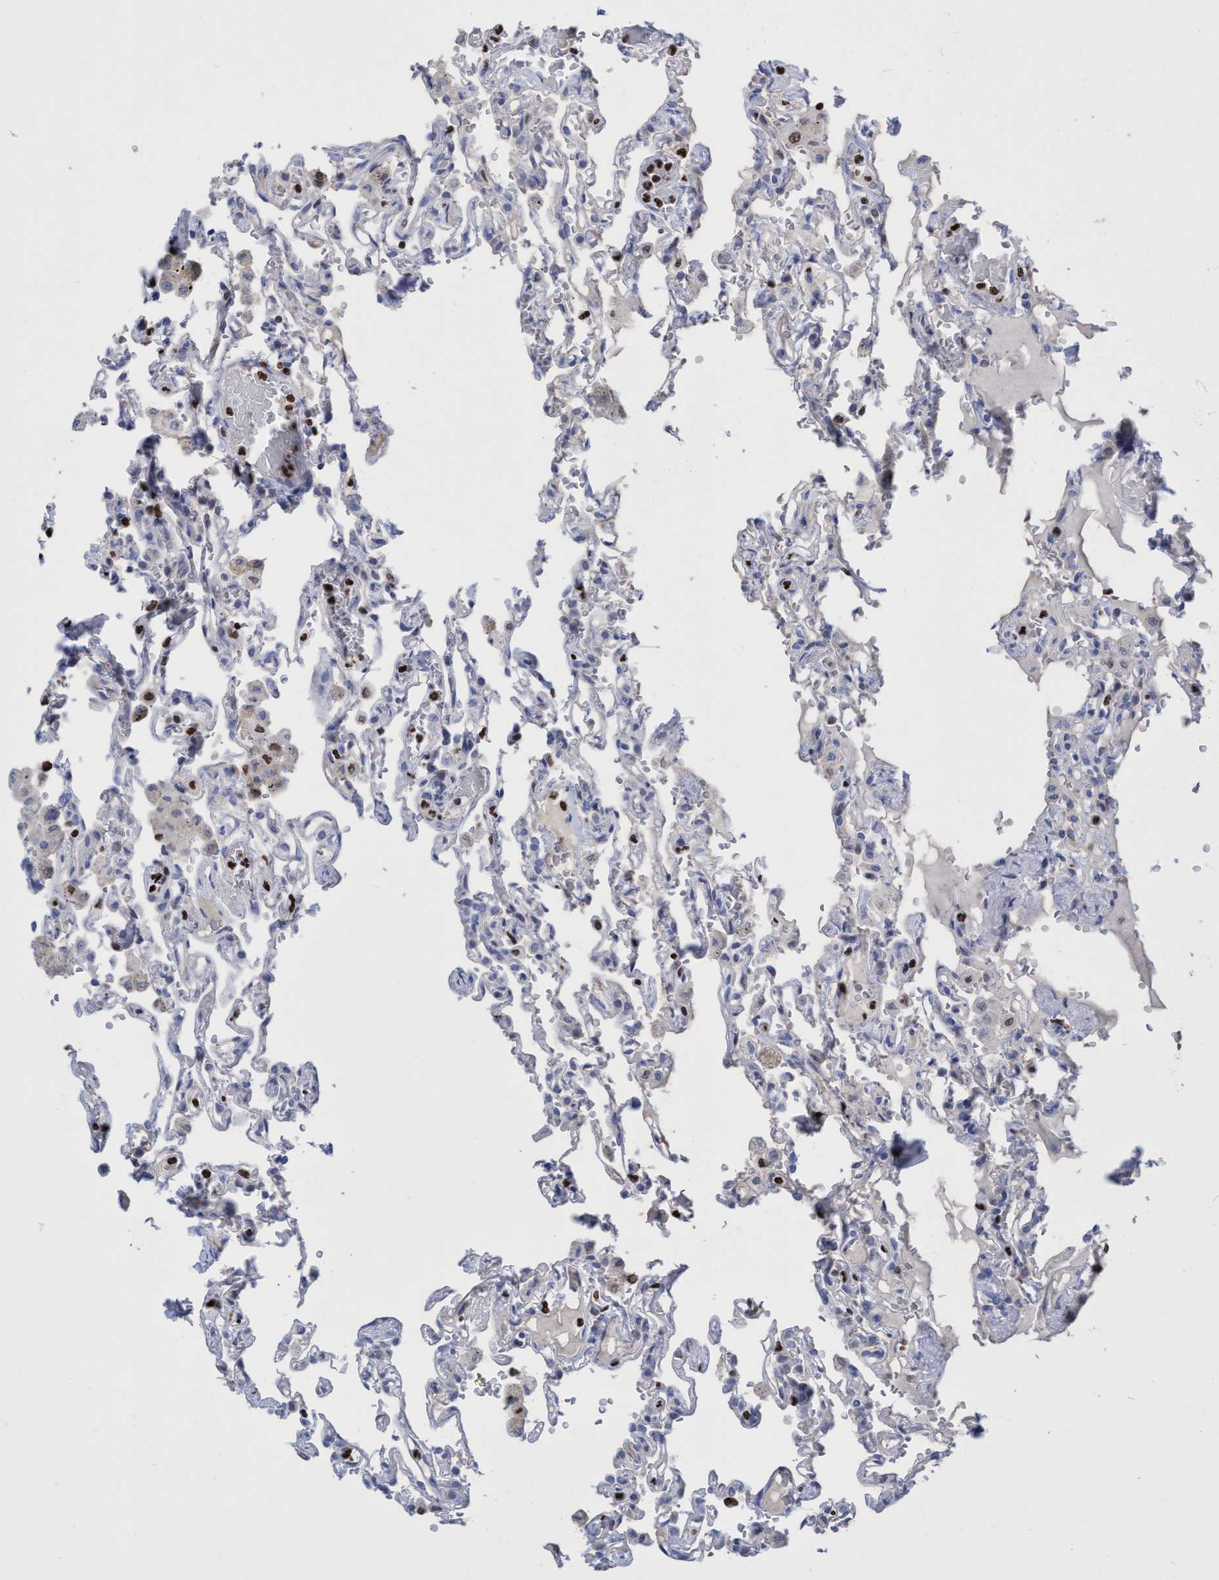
{"staining": {"intensity": "moderate", "quantity": "<25%", "location": "nuclear"}, "tissue": "lung", "cell_type": "Alveolar cells", "image_type": "normal", "snomed": [{"axis": "morphology", "description": "Normal tissue, NOS"}, {"axis": "topography", "description": "Lung"}], "caption": "This is a micrograph of immunohistochemistry staining of benign lung, which shows moderate staining in the nuclear of alveolar cells.", "gene": "CBX2", "patient": {"sex": "male", "age": 21}}